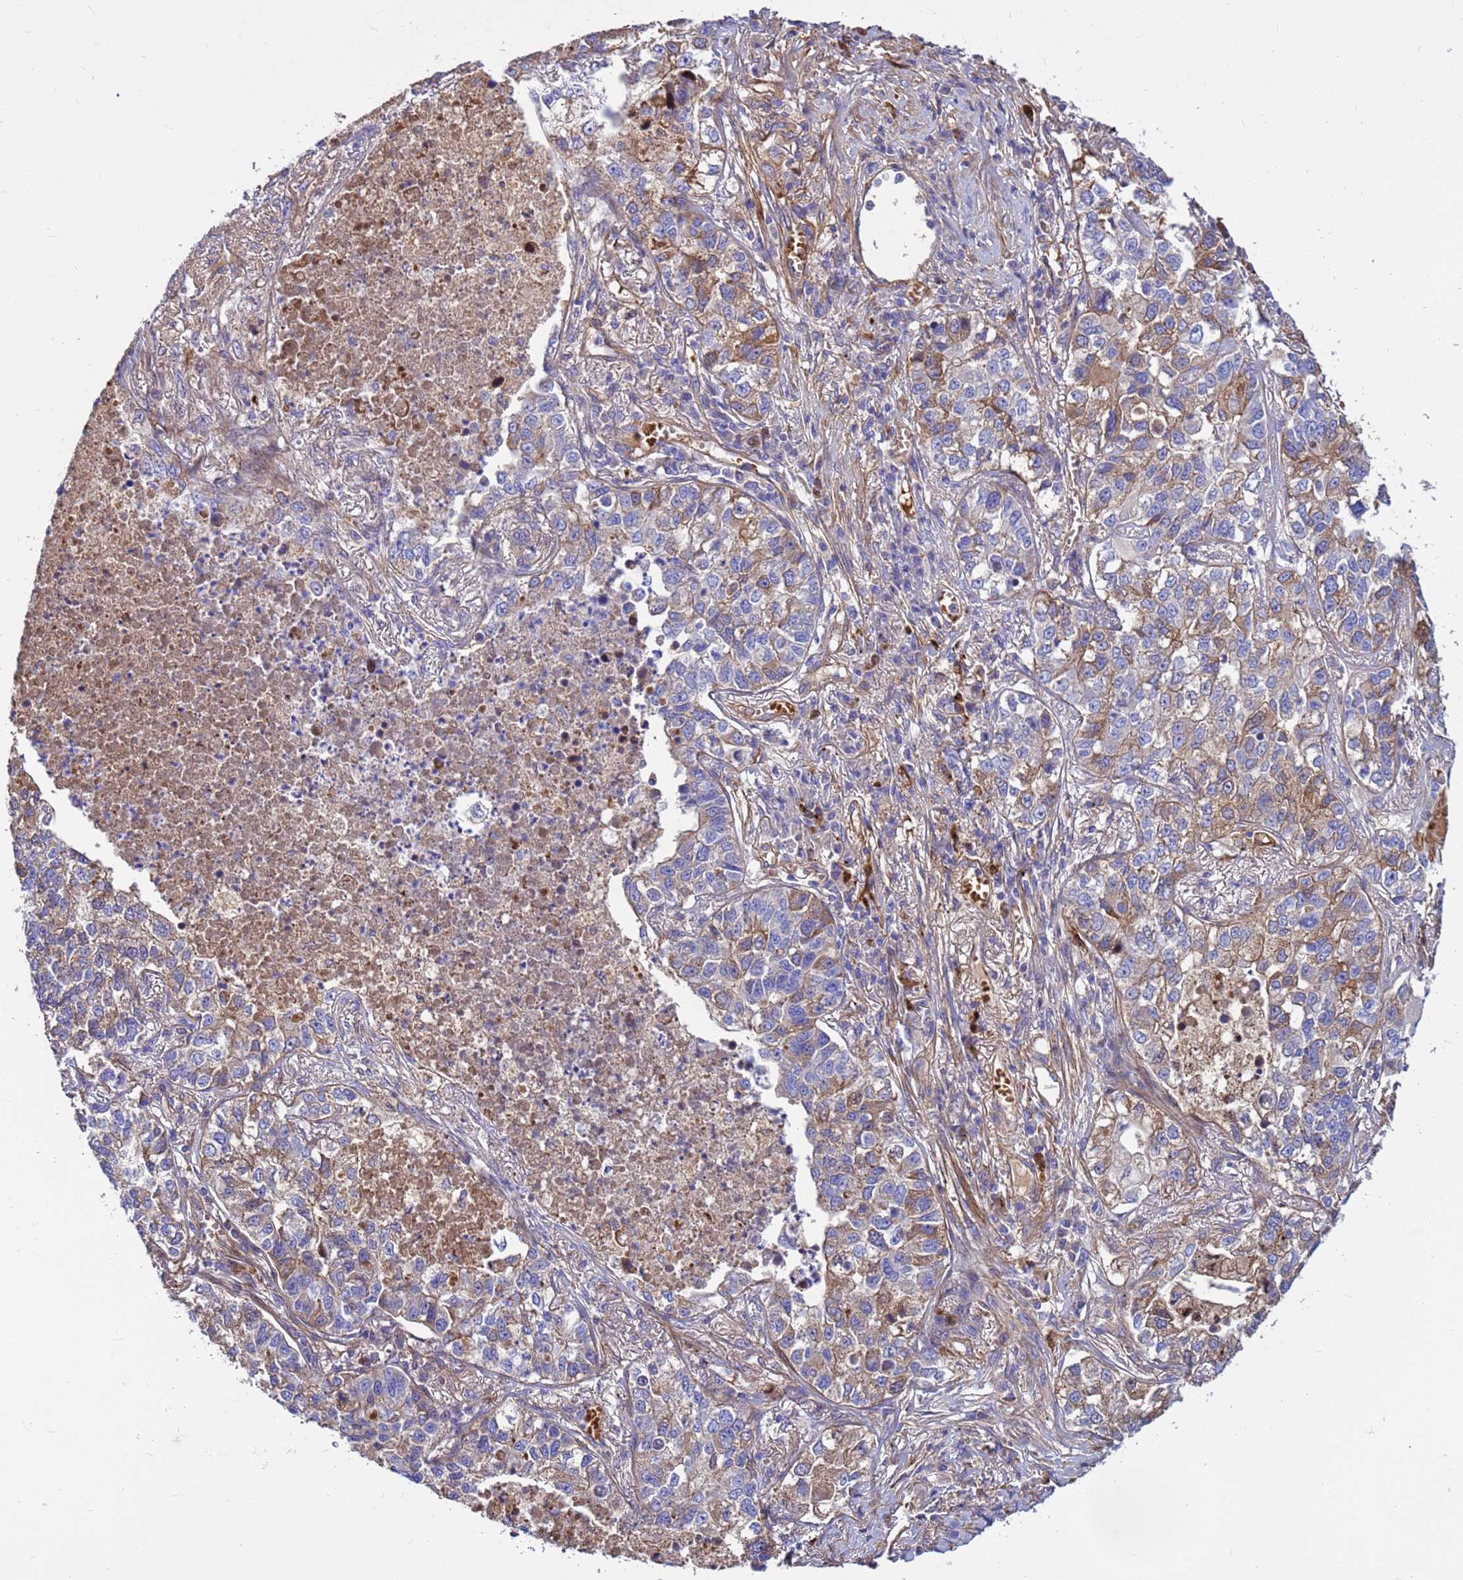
{"staining": {"intensity": "moderate", "quantity": "<25%", "location": "cytoplasmic/membranous"}, "tissue": "lung cancer", "cell_type": "Tumor cells", "image_type": "cancer", "snomed": [{"axis": "morphology", "description": "Adenocarcinoma, NOS"}, {"axis": "topography", "description": "Lung"}], "caption": "Protein staining demonstrates moderate cytoplasmic/membranous staining in about <25% of tumor cells in adenocarcinoma (lung). (Brightfield microscopy of DAB IHC at high magnification).", "gene": "CRHBP", "patient": {"sex": "male", "age": 49}}